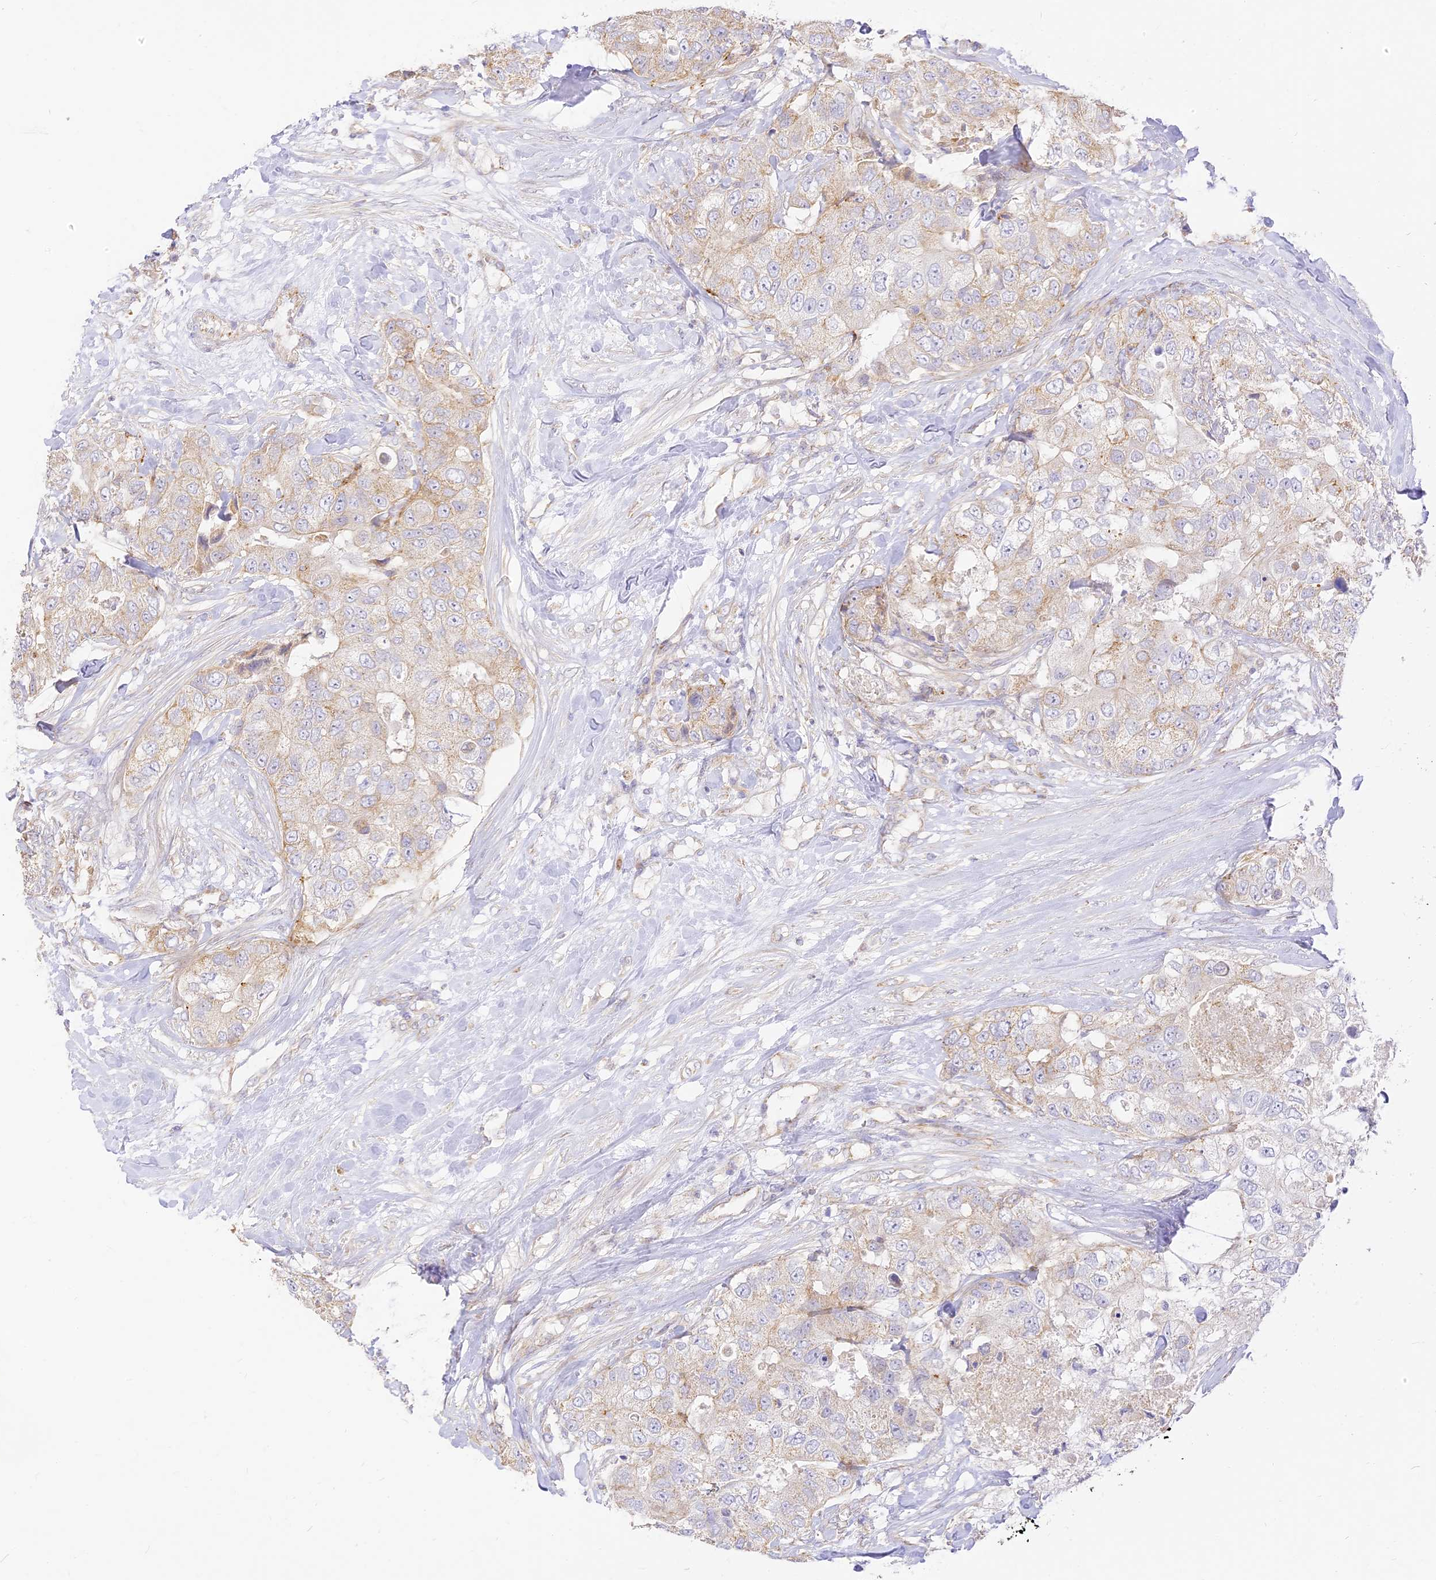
{"staining": {"intensity": "moderate", "quantity": "<25%", "location": "cytoplasmic/membranous"}, "tissue": "breast cancer", "cell_type": "Tumor cells", "image_type": "cancer", "snomed": [{"axis": "morphology", "description": "Duct carcinoma"}, {"axis": "topography", "description": "Breast"}], "caption": "Breast cancer (intraductal carcinoma) stained with a protein marker shows moderate staining in tumor cells.", "gene": "LRRC15", "patient": {"sex": "female", "age": 62}}